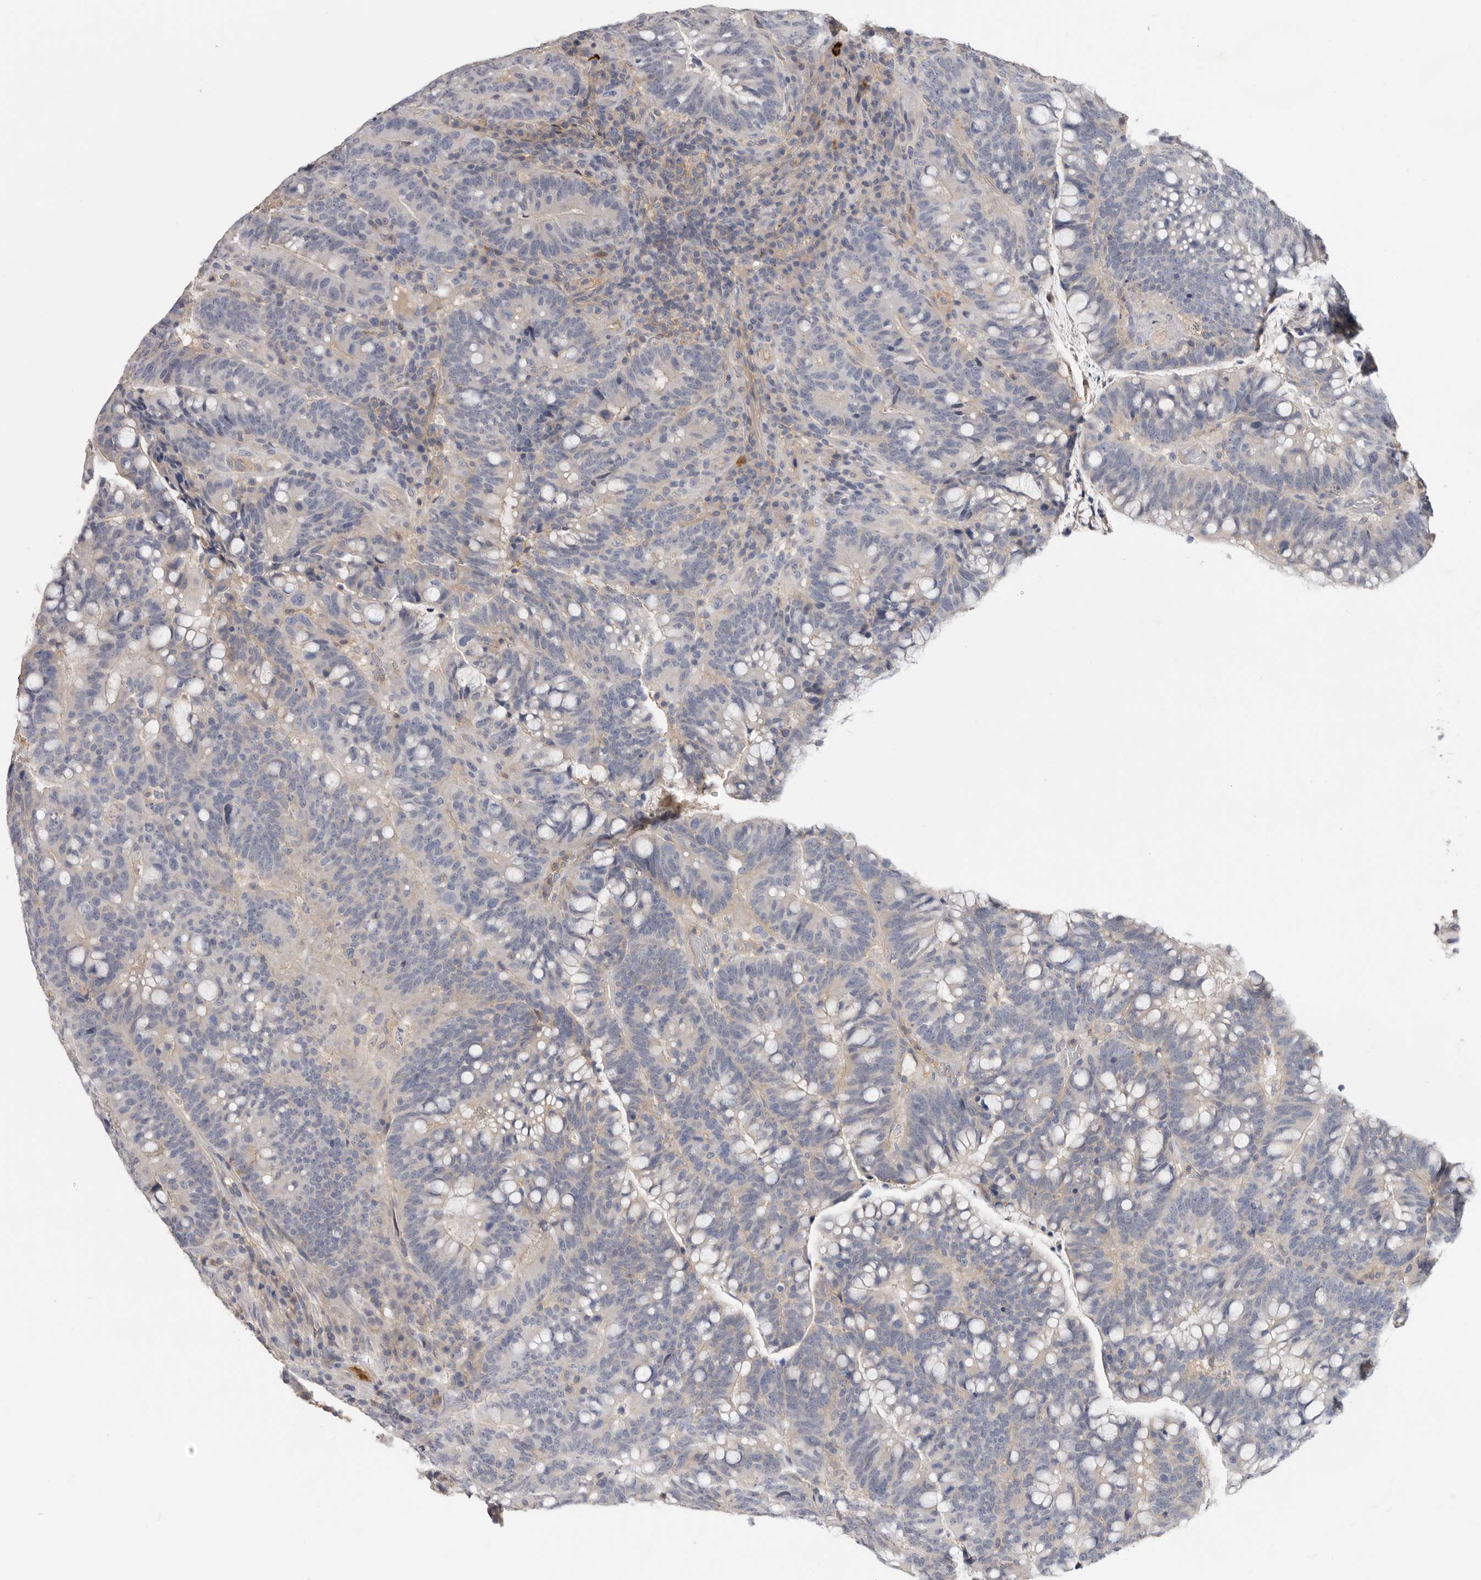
{"staining": {"intensity": "negative", "quantity": "none", "location": "none"}, "tissue": "colorectal cancer", "cell_type": "Tumor cells", "image_type": "cancer", "snomed": [{"axis": "morphology", "description": "Adenocarcinoma, NOS"}, {"axis": "topography", "description": "Colon"}], "caption": "High magnification brightfield microscopy of colorectal cancer (adenocarcinoma) stained with DAB (3,3'-diaminobenzidine) (brown) and counterstained with hematoxylin (blue): tumor cells show no significant positivity.", "gene": "WDTC1", "patient": {"sex": "female", "age": 66}}